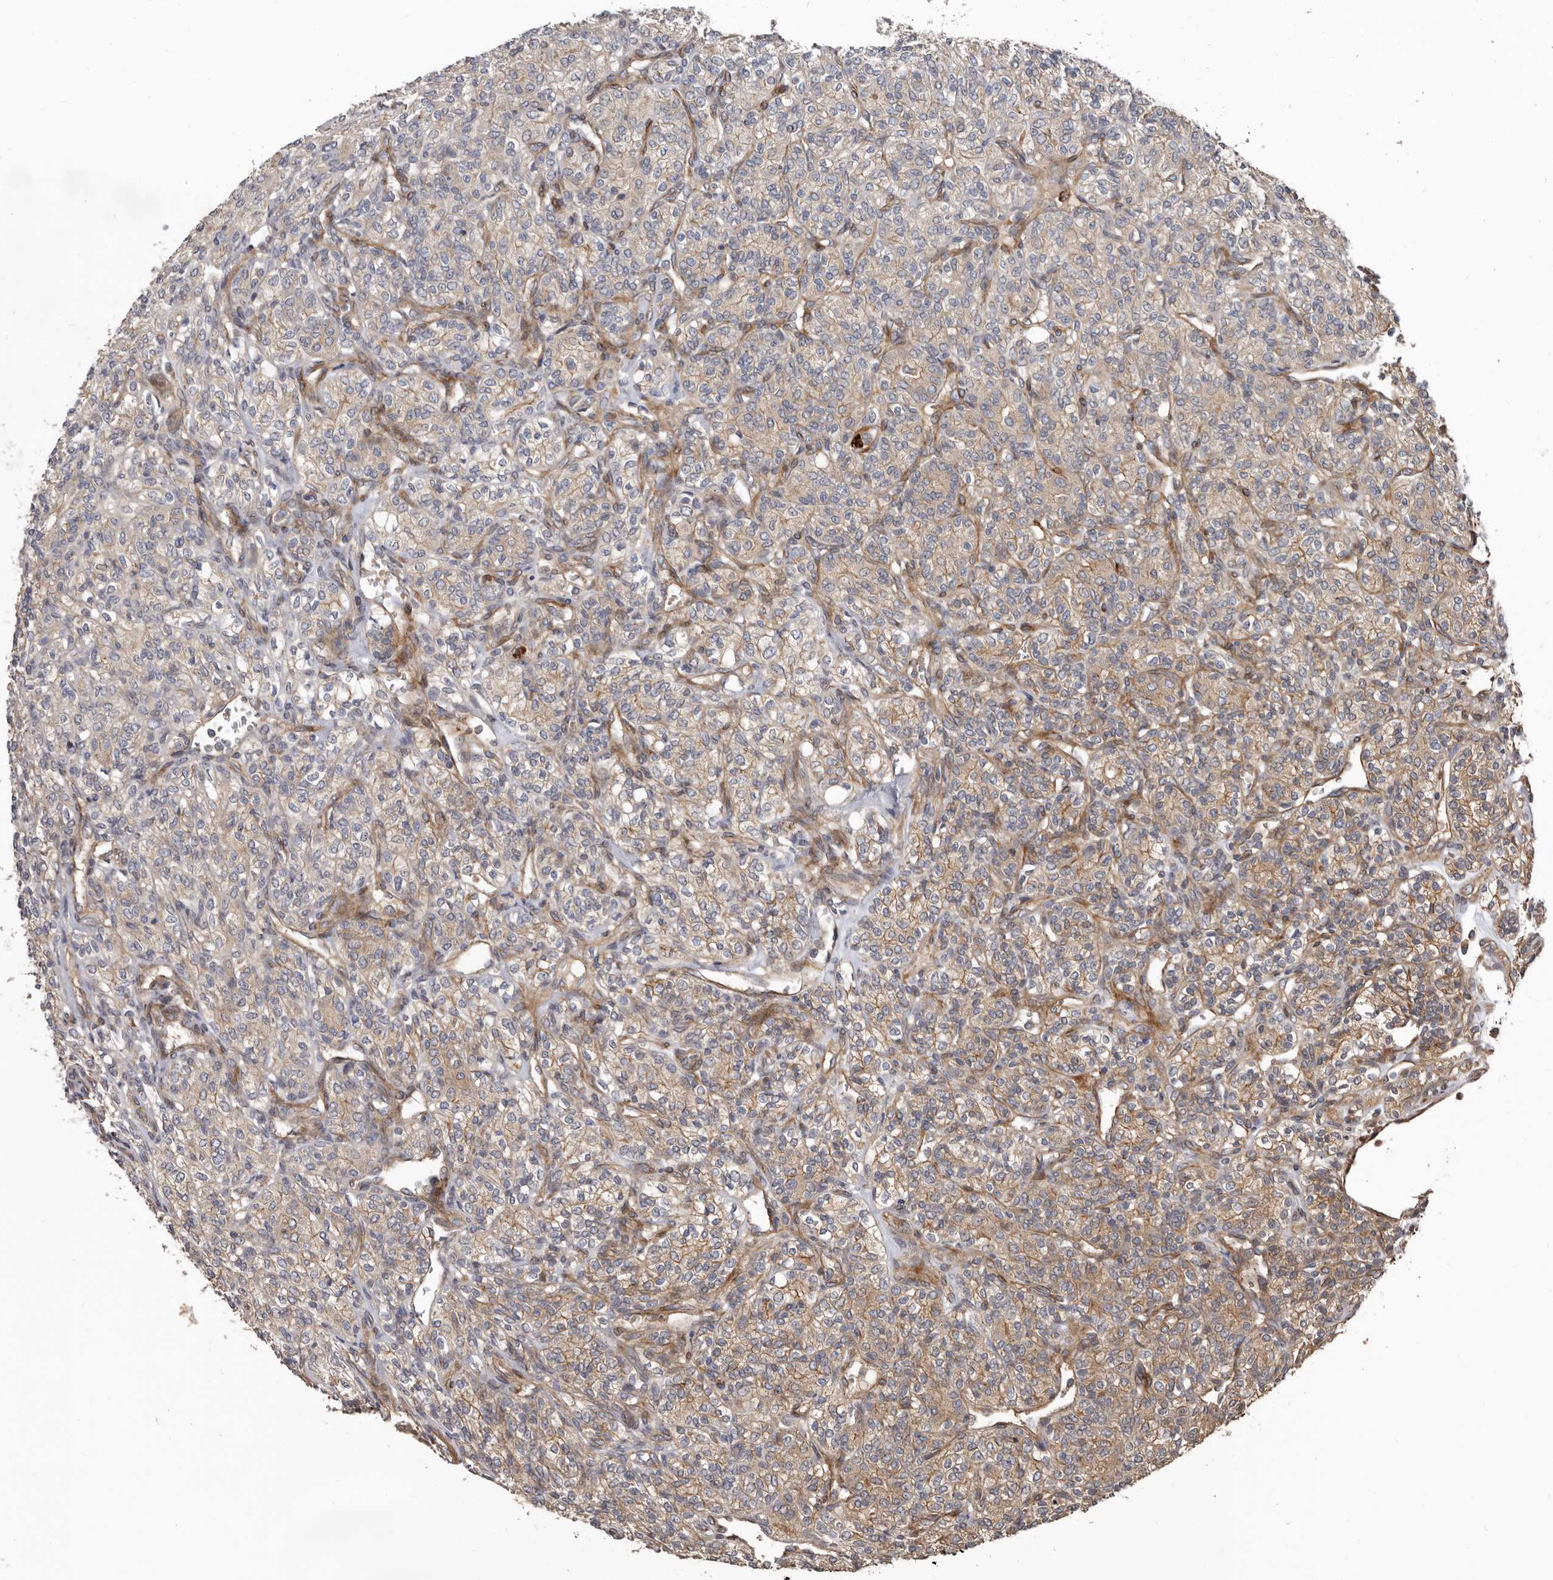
{"staining": {"intensity": "weak", "quantity": "25%-75%", "location": "cytoplasmic/membranous"}, "tissue": "renal cancer", "cell_type": "Tumor cells", "image_type": "cancer", "snomed": [{"axis": "morphology", "description": "Adenocarcinoma, NOS"}, {"axis": "topography", "description": "Kidney"}], "caption": "This image shows IHC staining of renal cancer, with low weak cytoplasmic/membranous staining in approximately 25%-75% of tumor cells.", "gene": "ARHGEF5", "patient": {"sex": "male", "age": 77}}